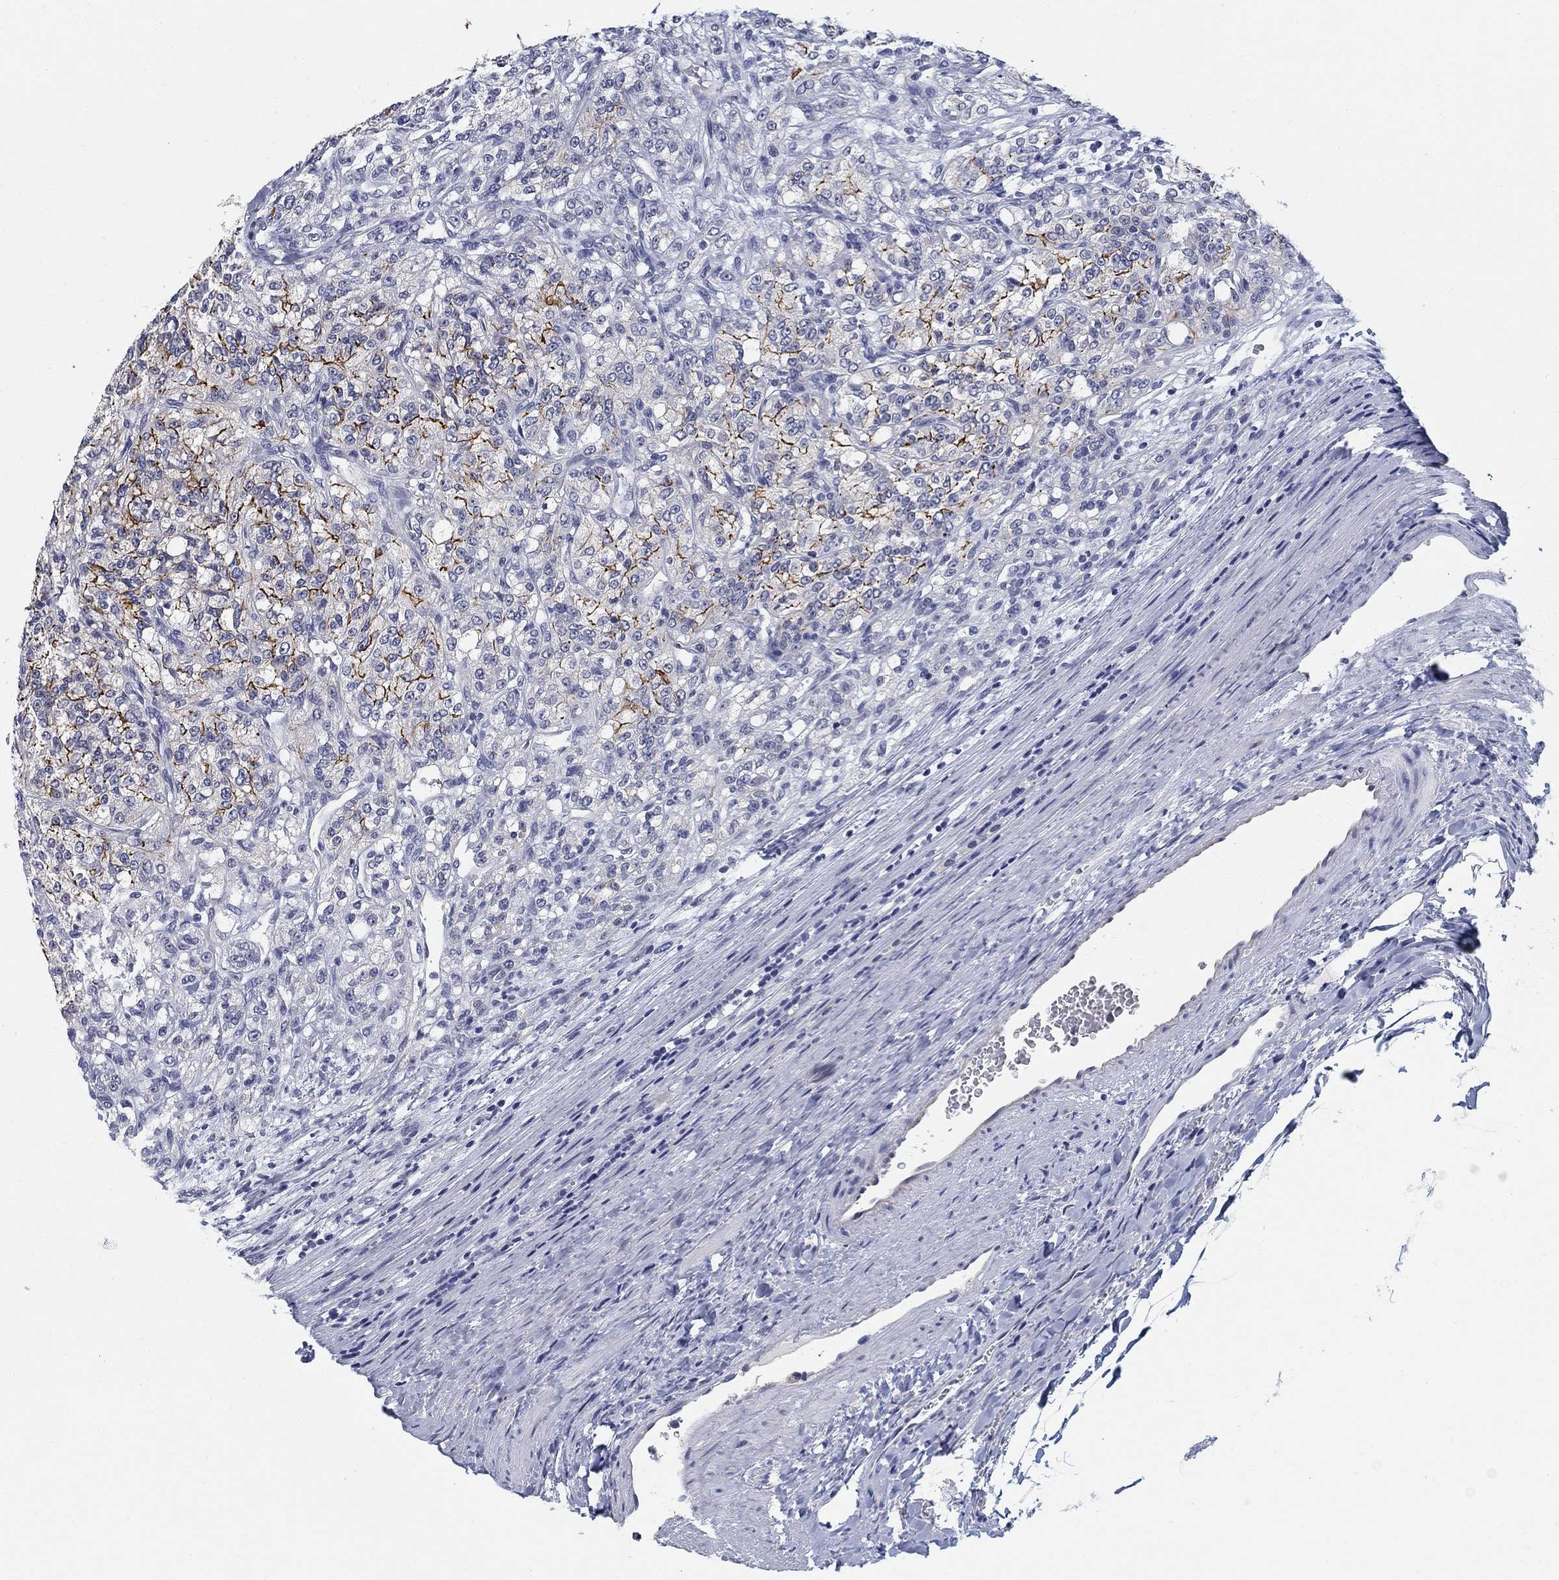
{"staining": {"intensity": "strong", "quantity": "25%-75%", "location": "cytoplasmic/membranous"}, "tissue": "renal cancer", "cell_type": "Tumor cells", "image_type": "cancer", "snomed": [{"axis": "morphology", "description": "Adenocarcinoma, NOS"}, {"axis": "topography", "description": "Kidney"}], "caption": "IHC (DAB (3,3'-diaminobenzidine)) staining of renal adenocarcinoma shows strong cytoplasmic/membranous protein expression in about 25%-75% of tumor cells. (Stains: DAB (3,3'-diaminobenzidine) in brown, nuclei in blue, Microscopy: brightfield microscopy at high magnification).", "gene": "CLUL1", "patient": {"sex": "female", "age": 63}}